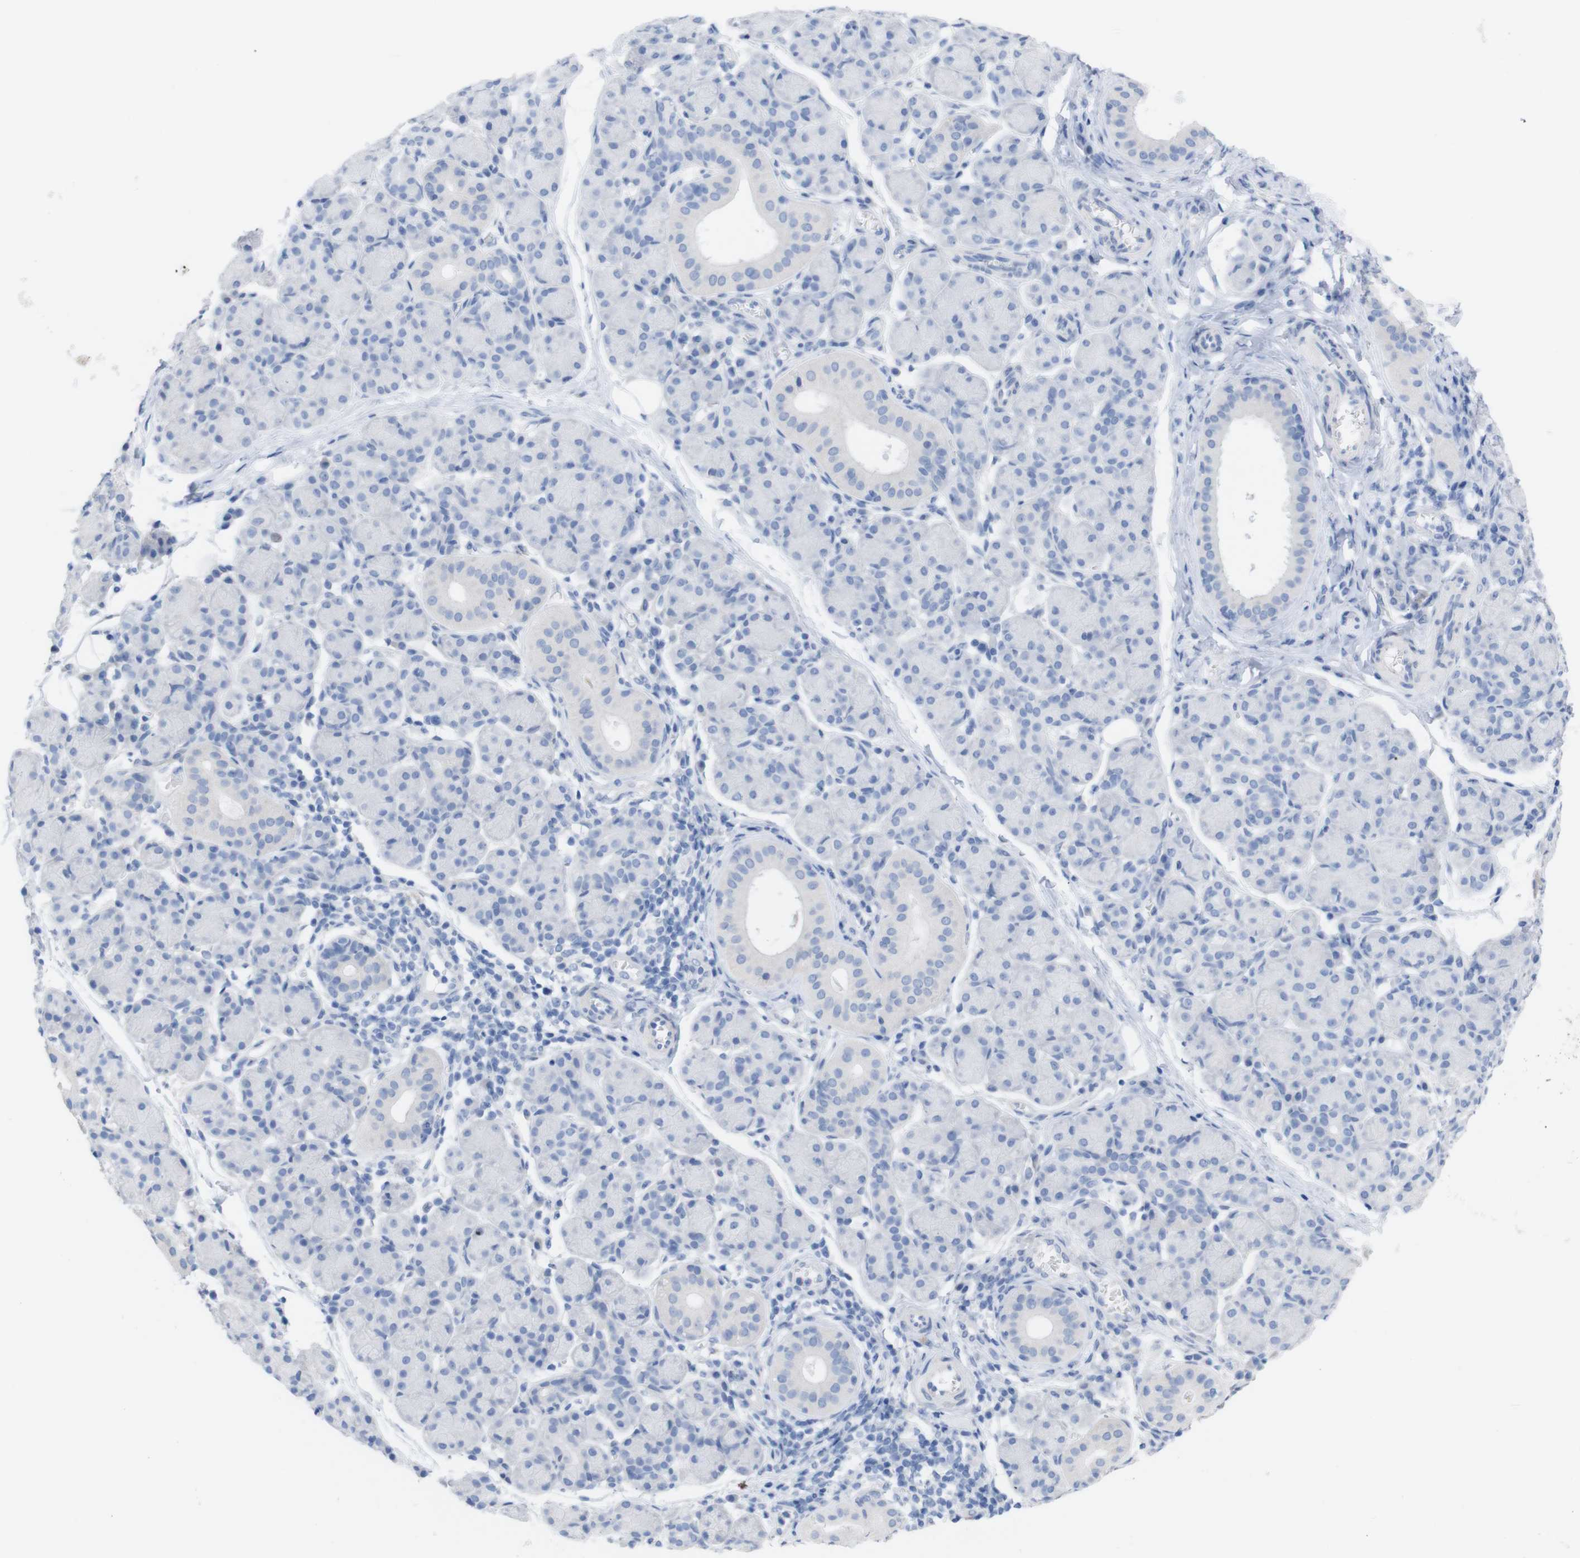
{"staining": {"intensity": "negative", "quantity": "none", "location": "none"}, "tissue": "salivary gland", "cell_type": "Glandular cells", "image_type": "normal", "snomed": [{"axis": "morphology", "description": "Normal tissue, NOS"}, {"axis": "morphology", "description": "Inflammation, NOS"}, {"axis": "topography", "description": "Lymph node"}, {"axis": "topography", "description": "Salivary gland"}], "caption": "This histopathology image is of normal salivary gland stained with immunohistochemistry to label a protein in brown with the nuclei are counter-stained blue. There is no staining in glandular cells.", "gene": "PNMA1", "patient": {"sex": "male", "age": 3}}